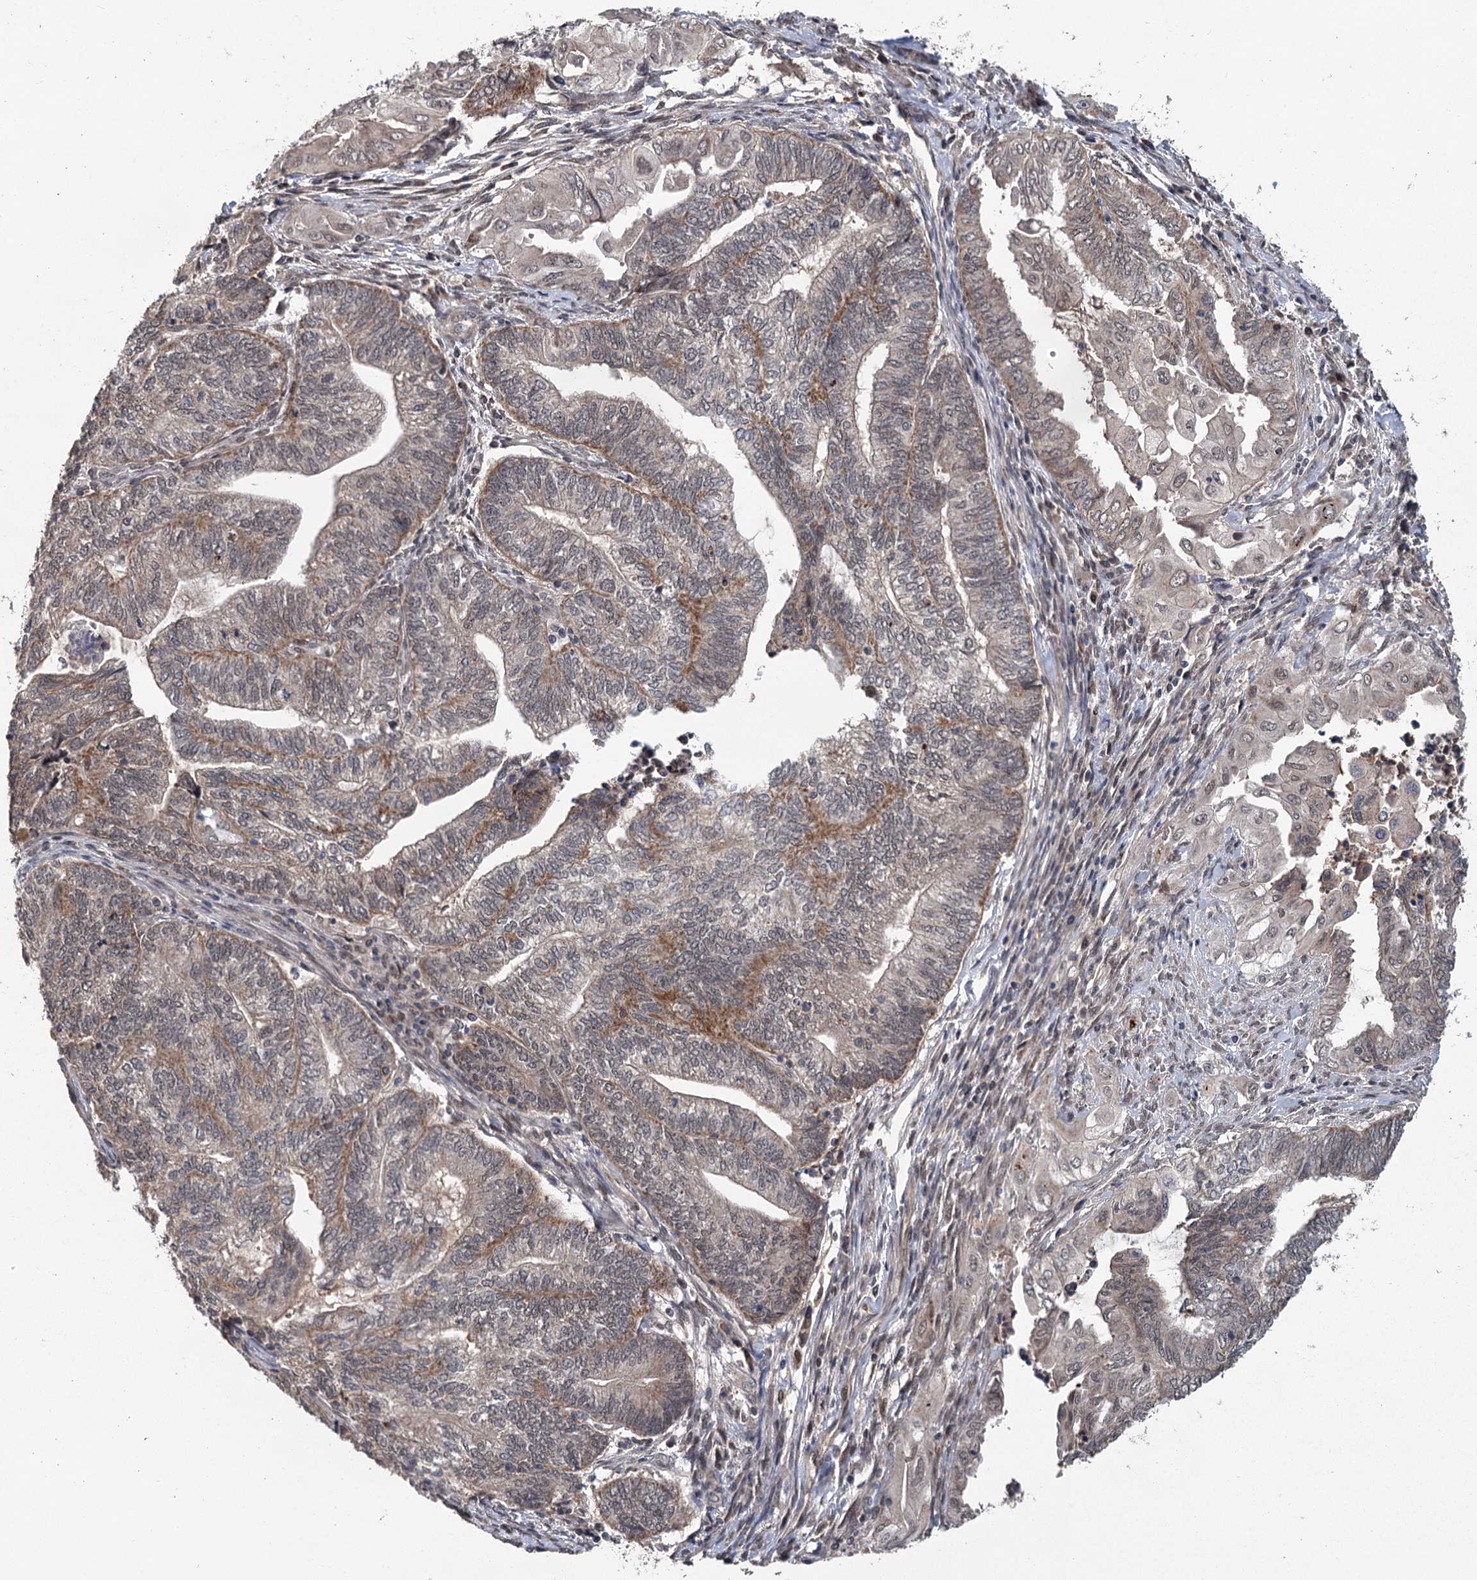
{"staining": {"intensity": "negative", "quantity": "none", "location": "none"}, "tissue": "endometrial cancer", "cell_type": "Tumor cells", "image_type": "cancer", "snomed": [{"axis": "morphology", "description": "Adenocarcinoma, NOS"}, {"axis": "topography", "description": "Uterus"}, {"axis": "topography", "description": "Endometrium"}], "caption": "Tumor cells show no significant protein staining in endometrial cancer (adenocarcinoma).", "gene": "MYG1", "patient": {"sex": "female", "age": 70}}